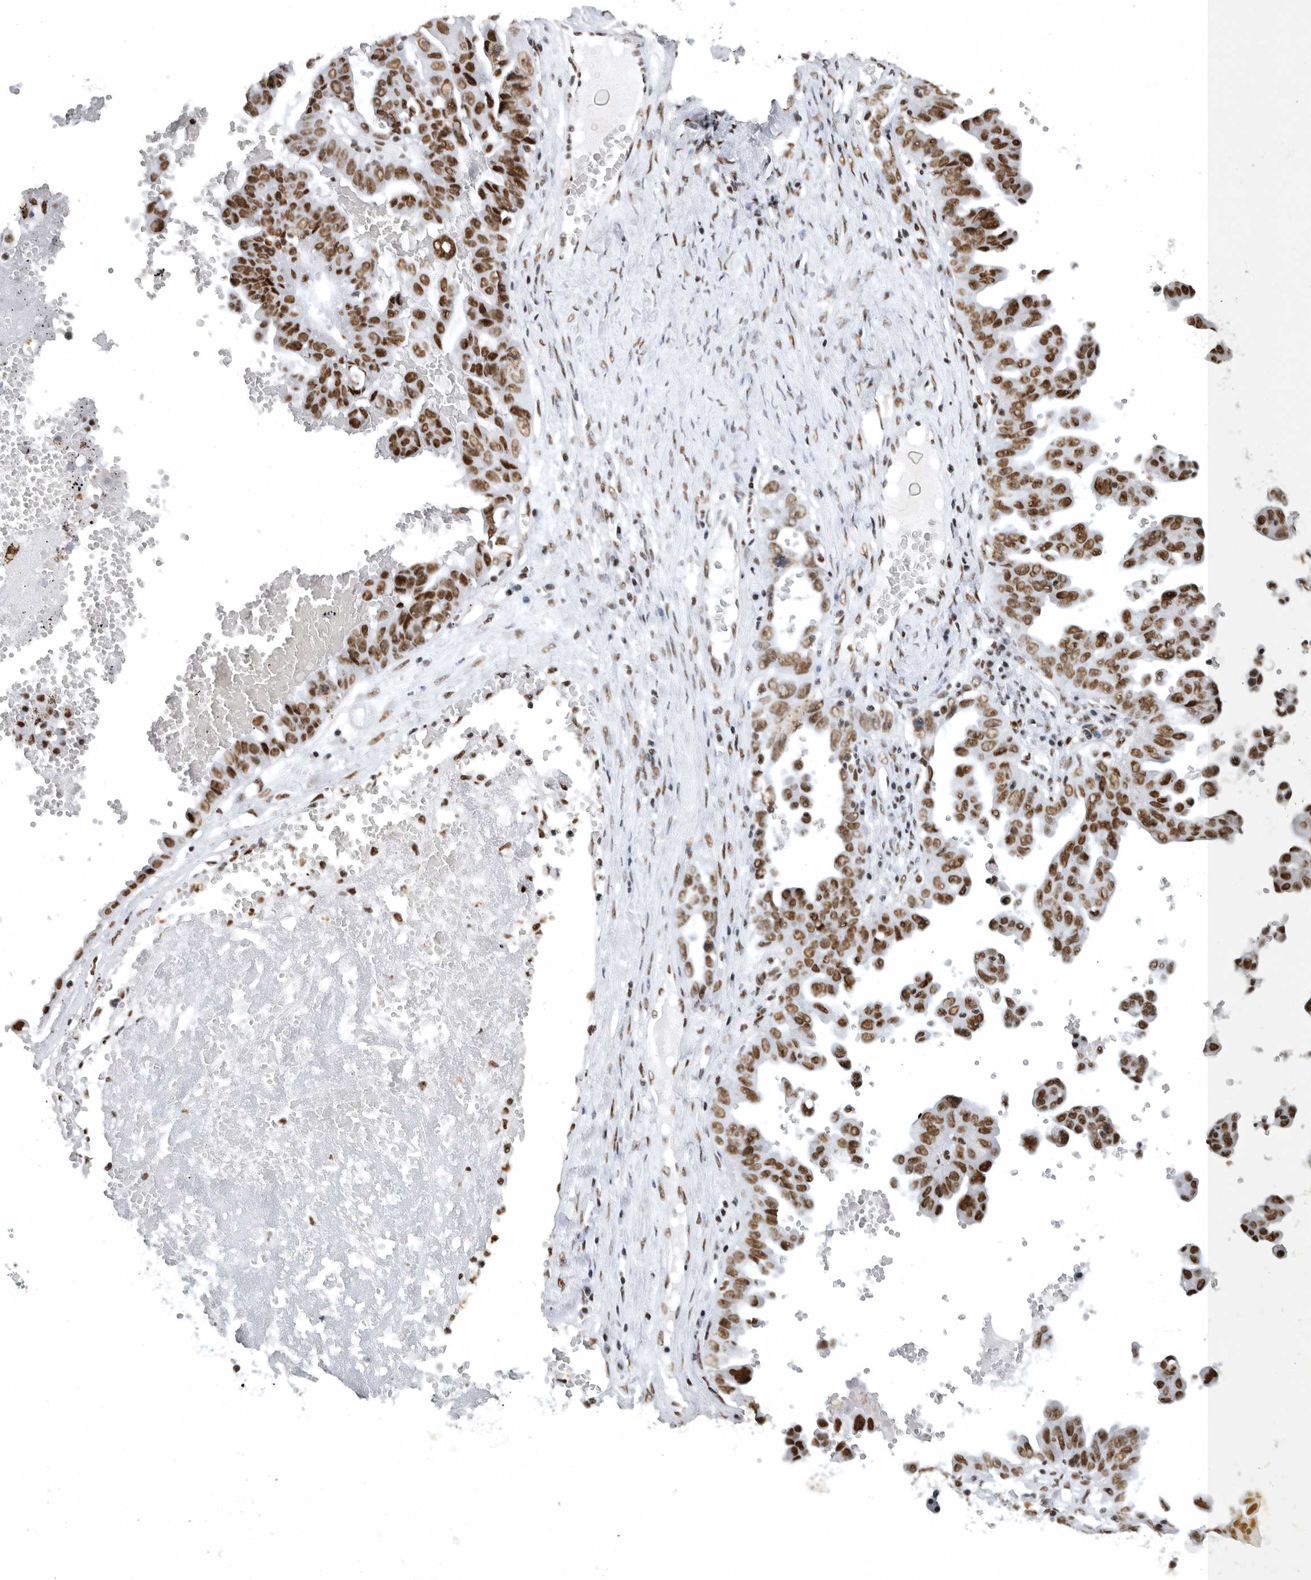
{"staining": {"intensity": "strong", "quantity": ">75%", "location": "nuclear"}, "tissue": "ovarian cancer", "cell_type": "Tumor cells", "image_type": "cancer", "snomed": [{"axis": "morphology", "description": "Carcinoma, endometroid"}, {"axis": "topography", "description": "Ovary"}], "caption": "Immunohistochemical staining of human ovarian cancer (endometroid carcinoma) exhibits high levels of strong nuclear protein positivity in approximately >75% of tumor cells.", "gene": "BCLAF1", "patient": {"sex": "female", "age": 62}}